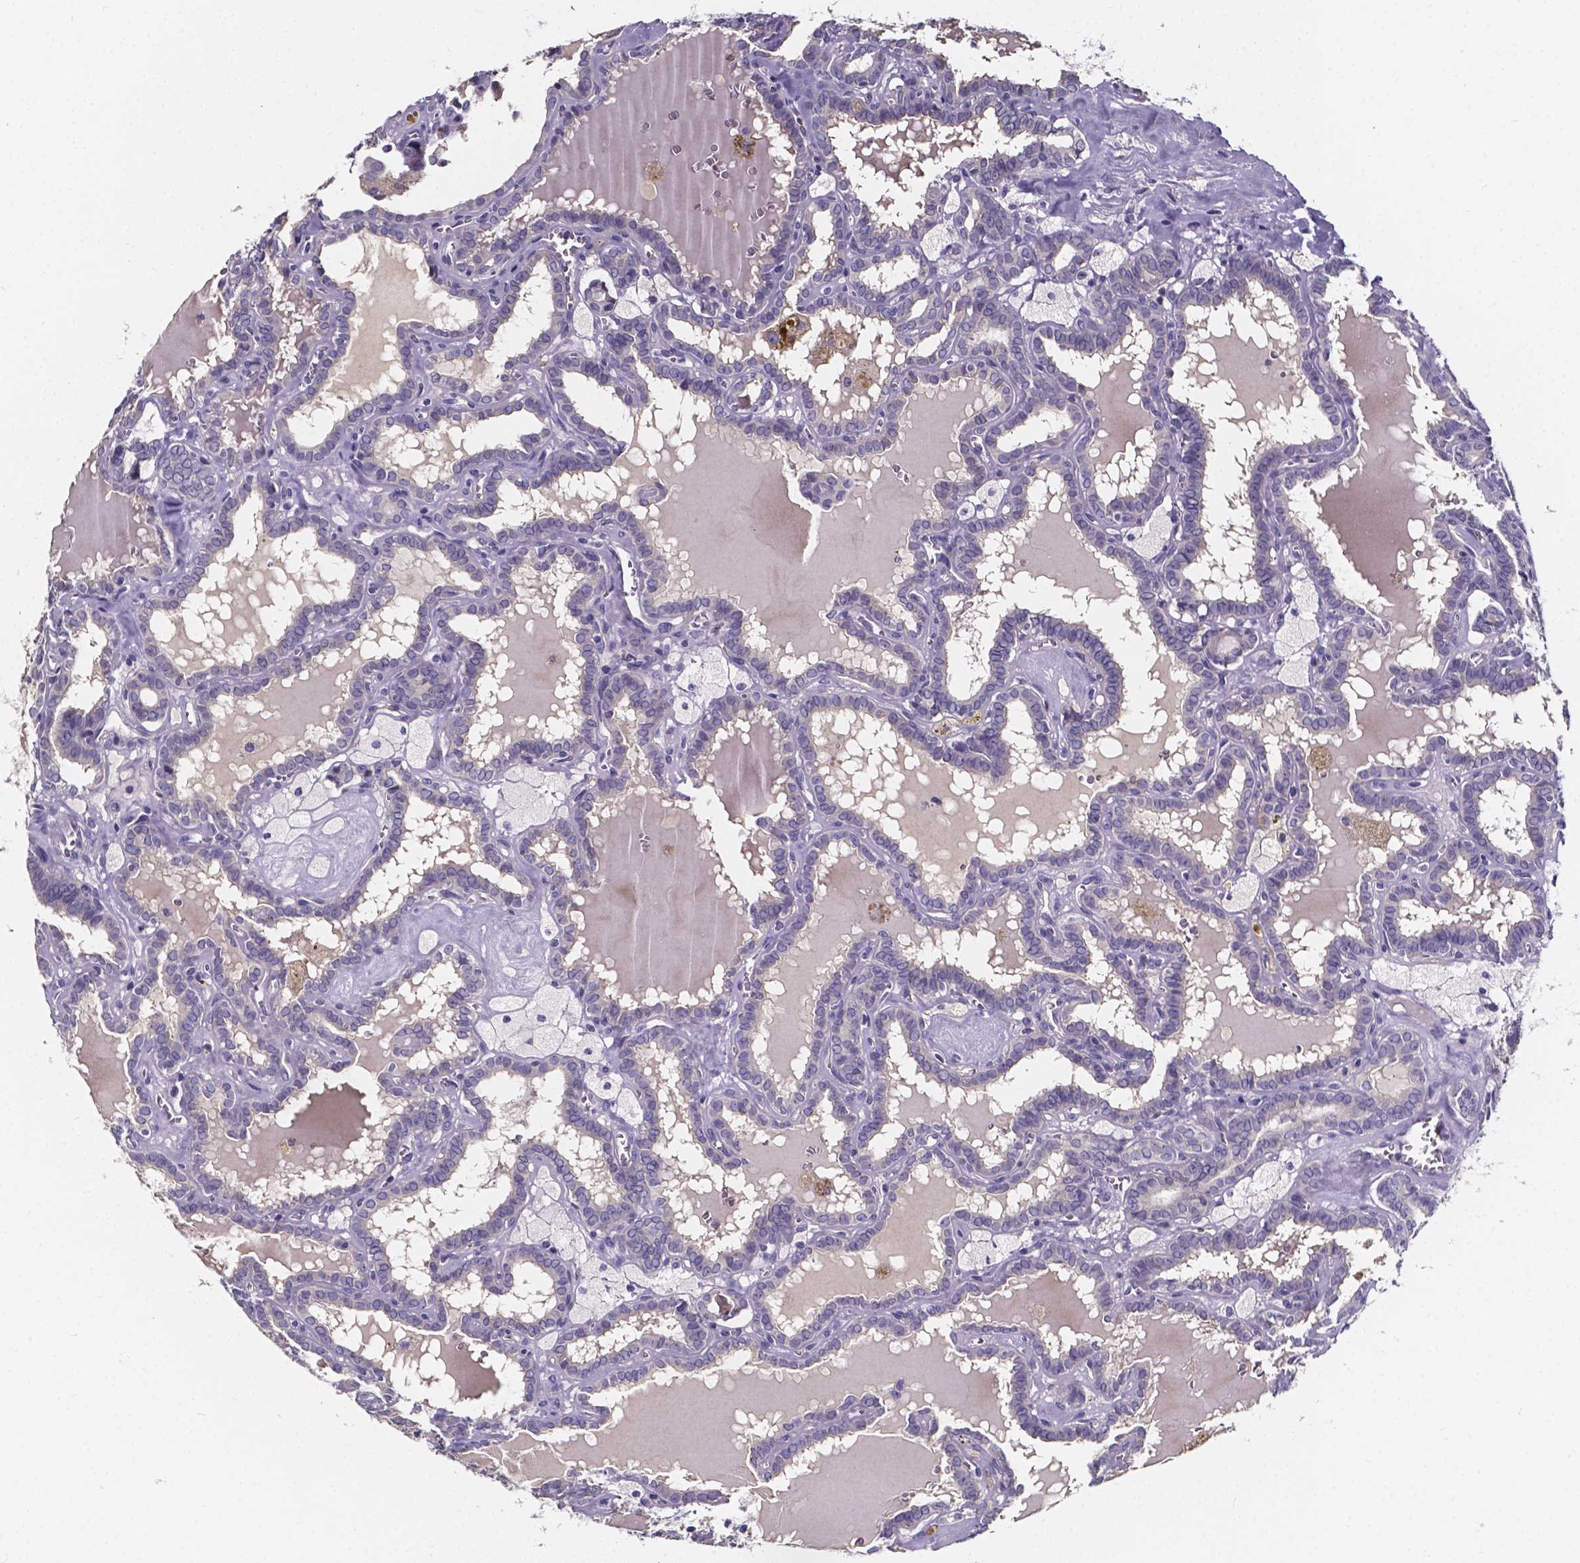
{"staining": {"intensity": "negative", "quantity": "none", "location": "none"}, "tissue": "thyroid cancer", "cell_type": "Tumor cells", "image_type": "cancer", "snomed": [{"axis": "morphology", "description": "Papillary adenocarcinoma, NOS"}, {"axis": "topography", "description": "Thyroid gland"}], "caption": "Immunohistochemistry photomicrograph of neoplastic tissue: human thyroid cancer stained with DAB demonstrates no significant protein positivity in tumor cells.", "gene": "SPOCD1", "patient": {"sex": "female", "age": 39}}